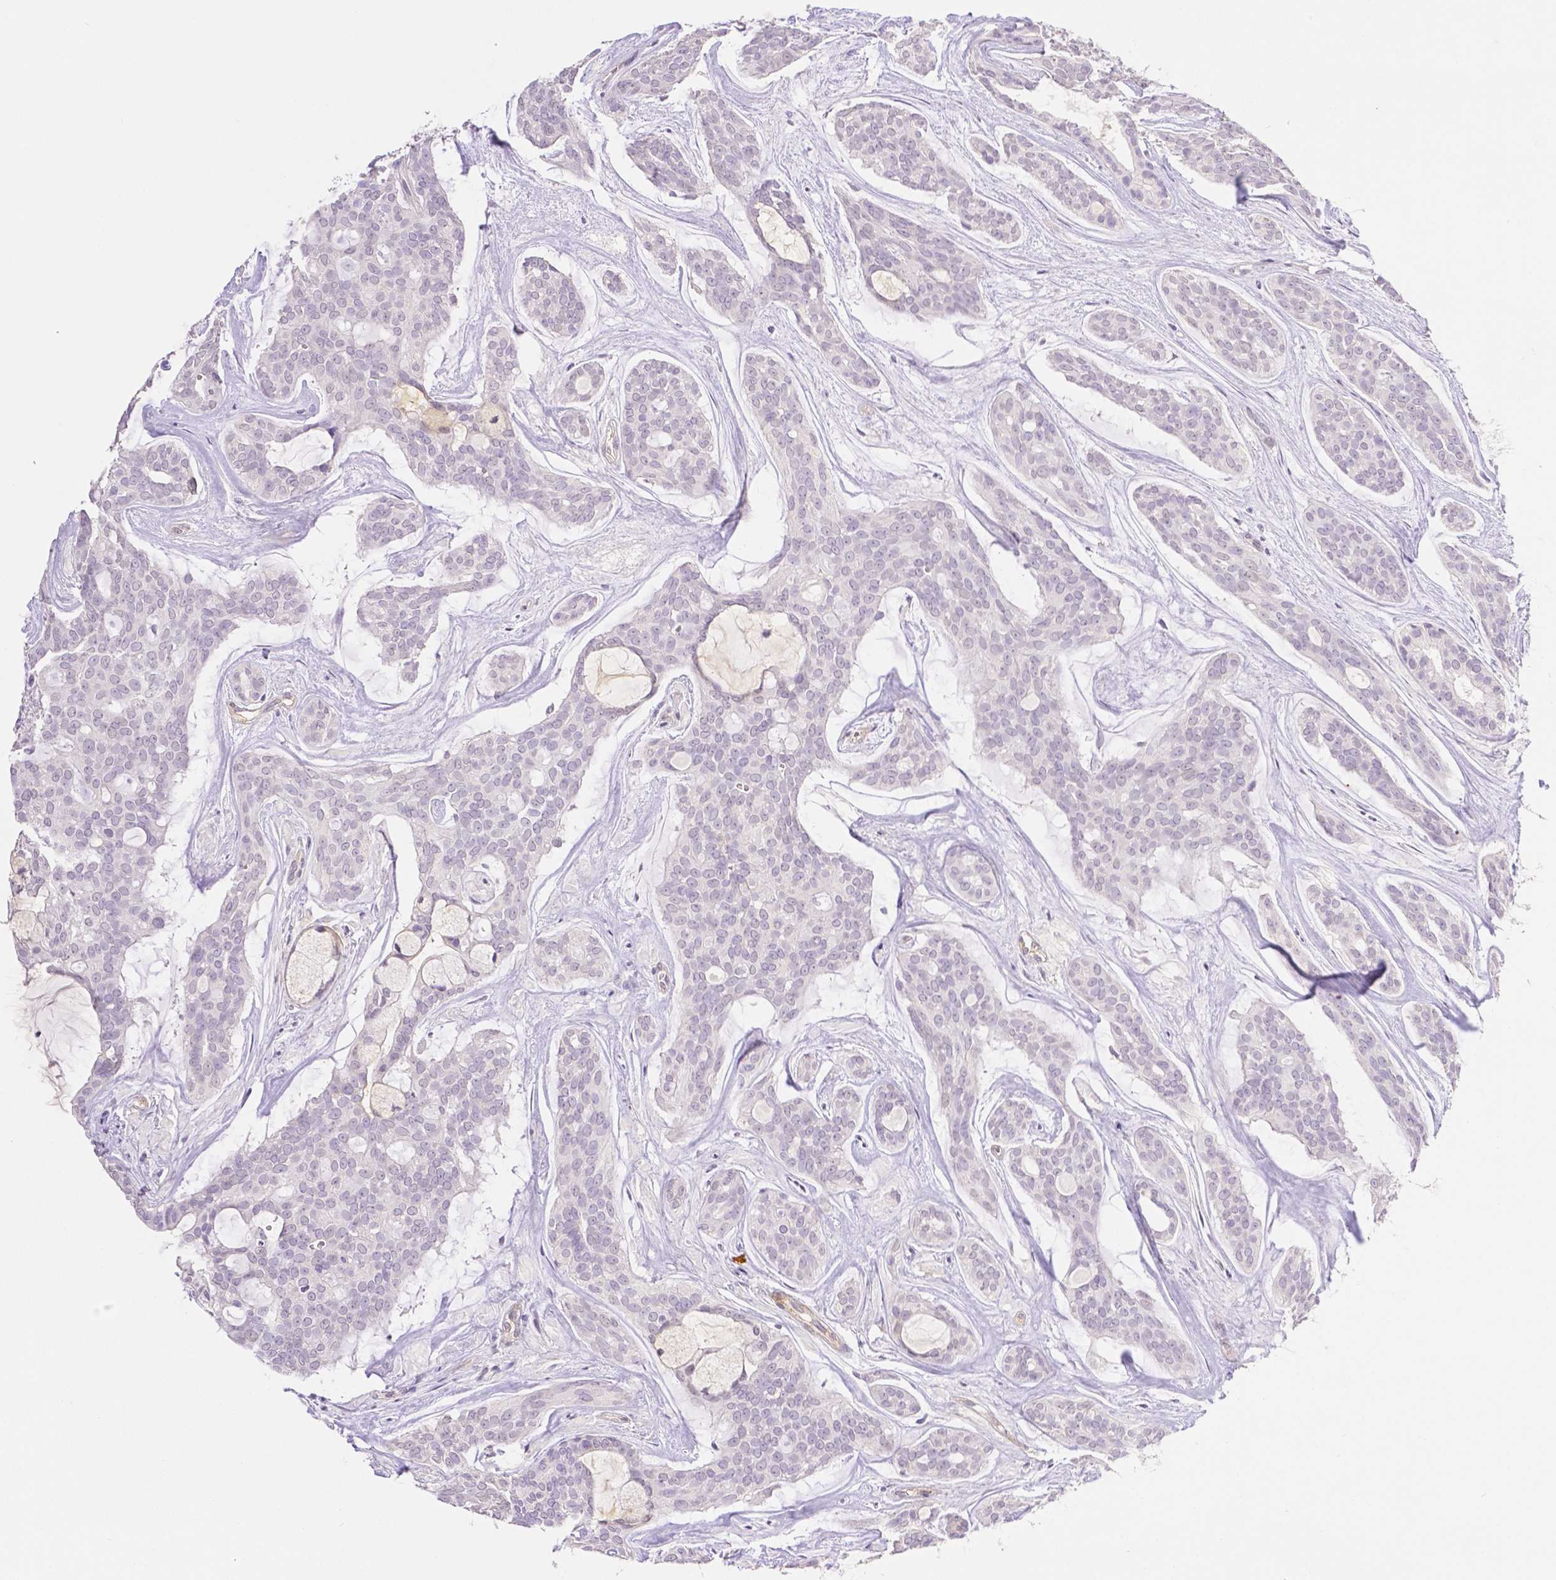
{"staining": {"intensity": "negative", "quantity": "none", "location": "none"}, "tissue": "head and neck cancer", "cell_type": "Tumor cells", "image_type": "cancer", "snomed": [{"axis": "morphology", "description": "Adenocarcinoma, NOS"}, {"axis": "topography", "description": "Head-Neck"}], "caption": "Immunohistochemical staining of human adenocarcinoma (head and neck) reveals no significant positivity in tumor cells.", "gene": "THY1", "patient": {"sex": "male", "age": 66}}